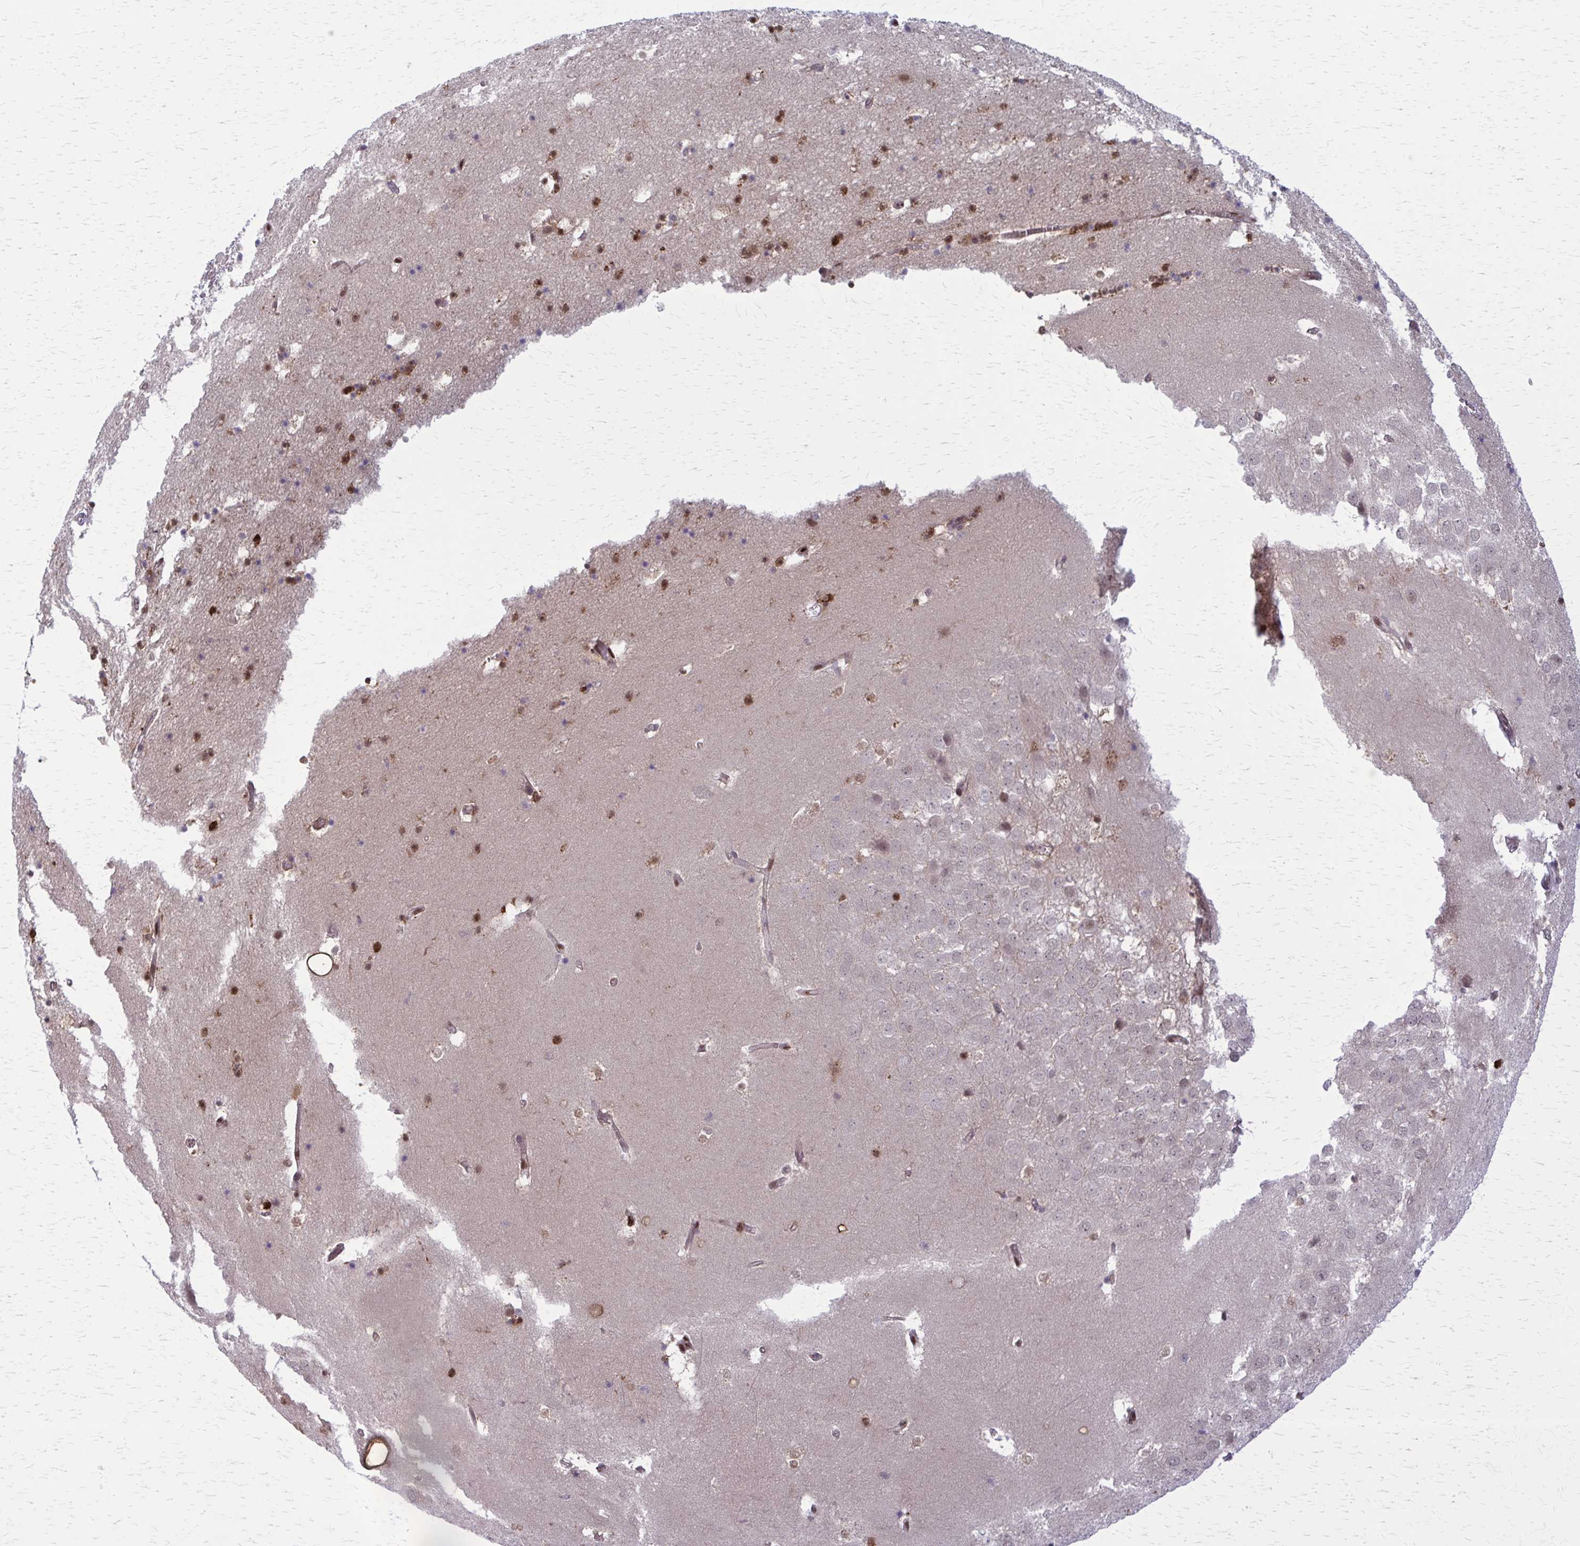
{"staining": {"intensity": "strong", "quantity": "25%-75%", "location": "cytoplasmic/membranous,nuclear"}, "tissue": "hippocampus", "cell_type": "Glial cells", "image_type": "normal", "snomed": [{"axis": "morphology", "description": "Normal tissue, NOS"}, {"axis": "topography", "description": "Hippocampus"}], "caption": "A high amount of strong cytoplasmic/membranous,nuclear expression is appreciated in approximately 25%-75% of glial cells in unremarkable hippocampus. (DAB IHC with brightfield microscopy, high magnification).", "gene": "ZNF559", "patient": {"sex": "male", "age": 58}}